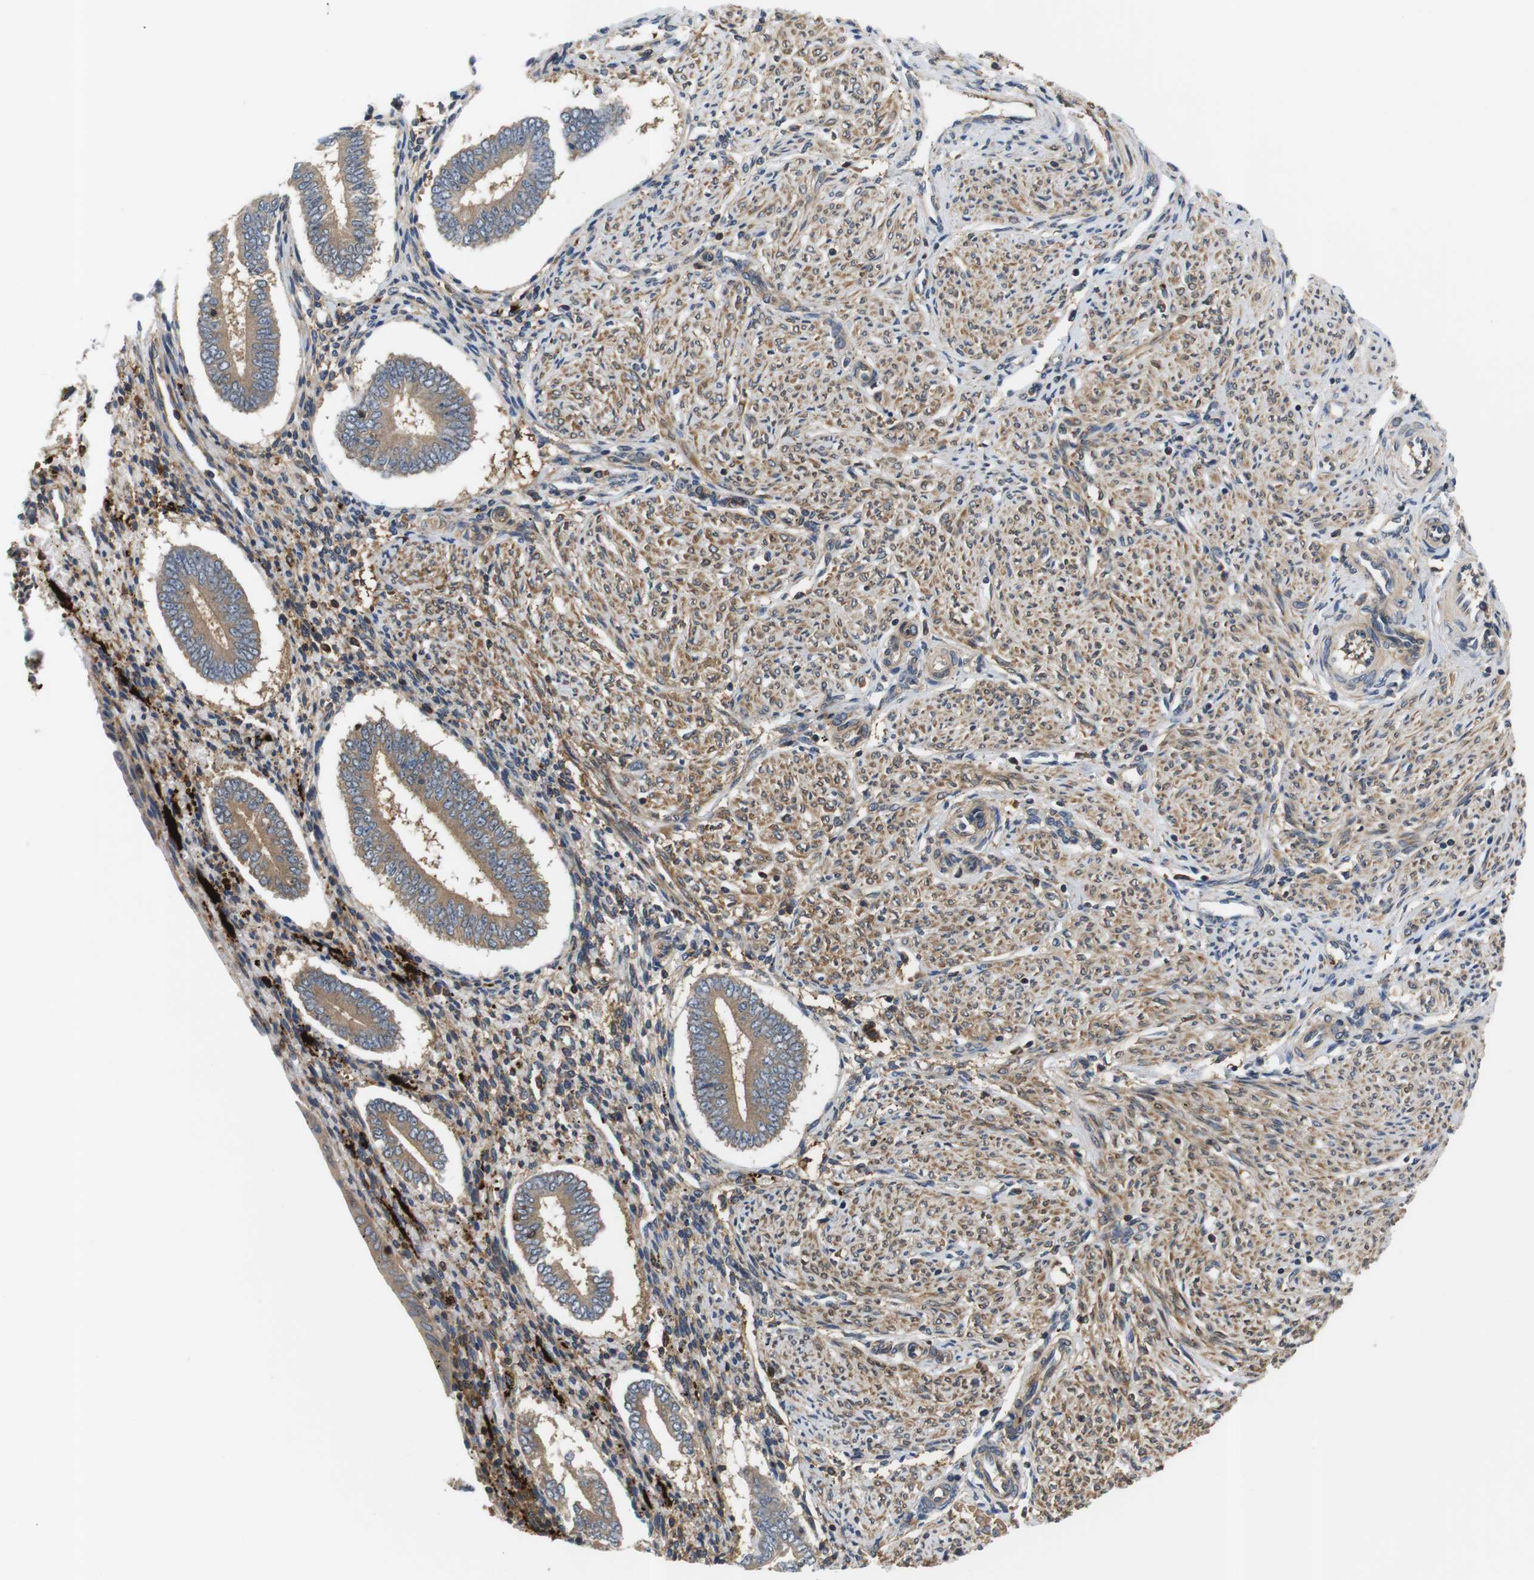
{"staining": {"intensity": "weak", "quantity": "25%-75%", "location": "cytoplasmic/membranous"}, "tissue": "endometrium", "cell_type": "Cells in endometrial stroma", "image_type": "normal", "snomed": [{"axis": "morphology", "description": "Normal tissue, NOS"}, {"axis": "topography", "description": "Endometrium"}], "caption": "IHC of unremarkable human endometrium demonstrates low levels of weak cytoplasmic/membranous positivity in approximately 25%-75% of cells in endometrial stroma. (DAB (3,3'-diaminobenzidine) = brown stain, brightfield microscopy at high magnification).", "gene": "HERPUD2", "patient": {"sex": "female", "age": 42}}